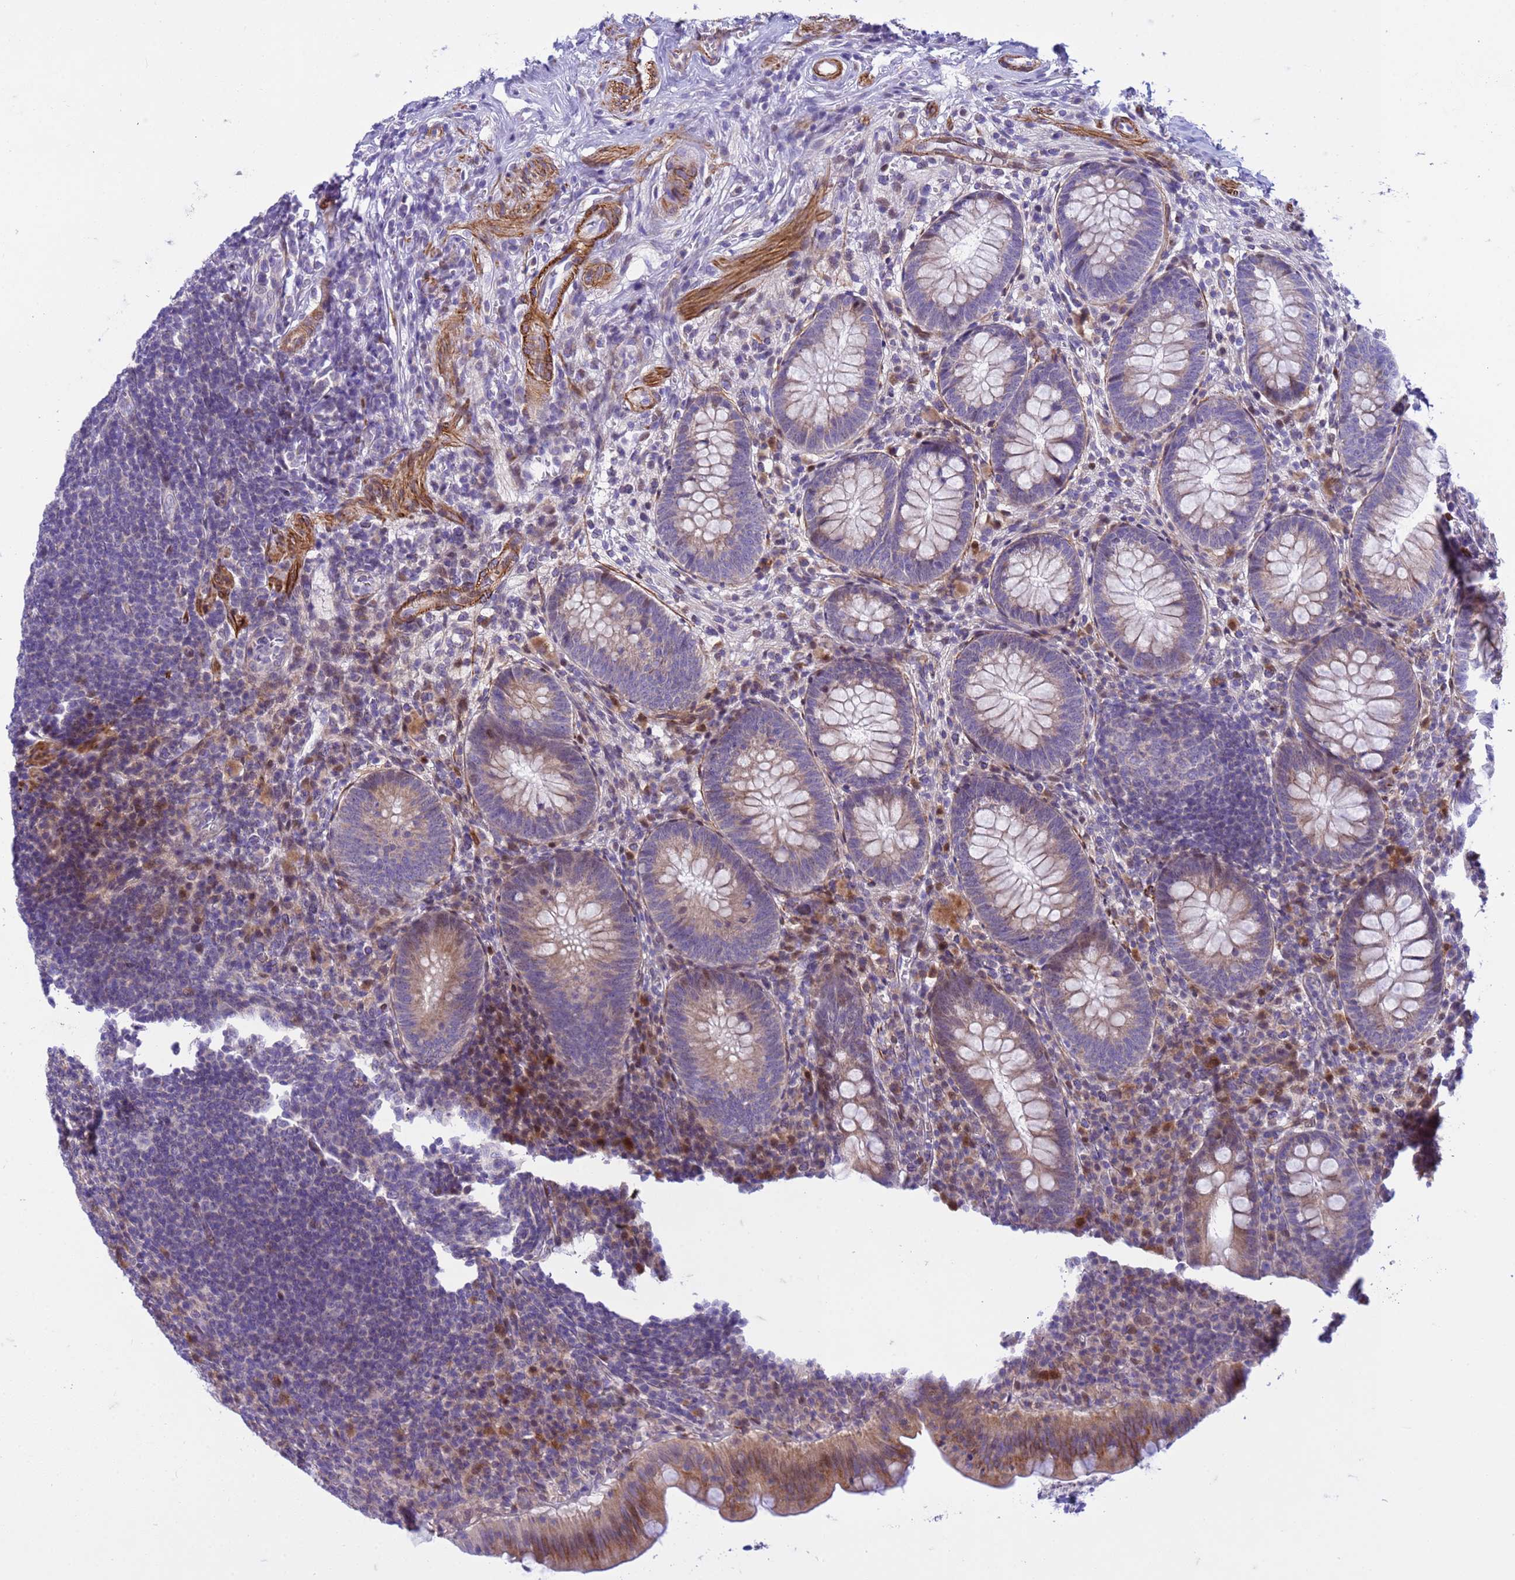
{"staining": {"intensity": "moderate", "quantity": "<25%", "location": "cytoplasmic/membranous"}, "tissue": "appendix", "cell_type": "Glandular cells", "image_type": "normal", "snomed": [{"axis": "morphology", "description": "Normal tissue, NOS"}, {"axis": "topography", "description": "Appendix"}], "caption": "Brown immunohistochemical staining in unremarkable appendix exhibits moderate cytoplasmic/membranous expression in approximately <25% of glandular cells. Nuclei are stained in blue.", "gene": "P2RX7", "patient": {"sex": "male", "age": 56}}